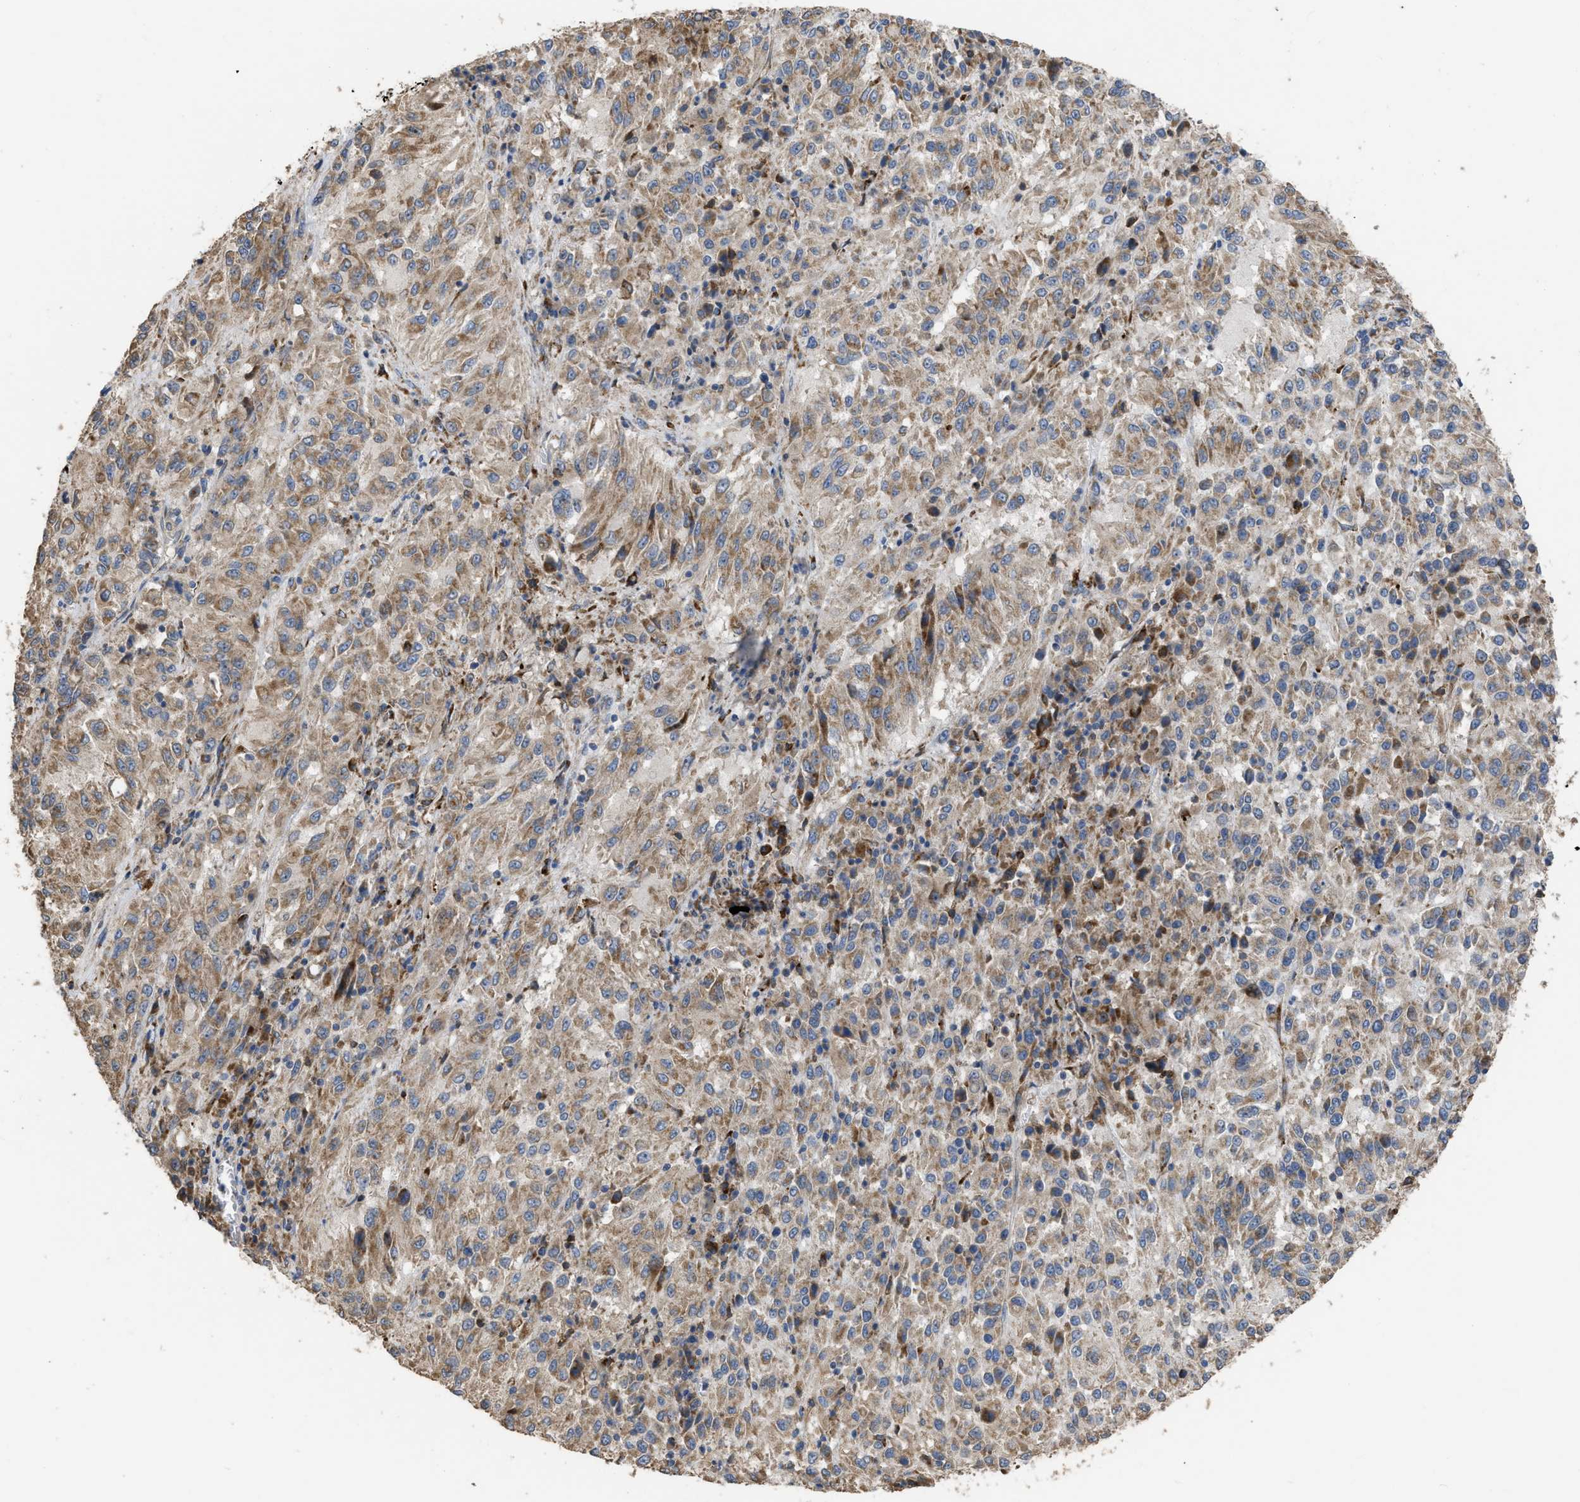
{"staining": {"intensity": "moderate", "quantity": ">75%", "location": "cytoplasmic/membranous"}, "tissue": "melanoma", "cell_type": "Tumor cells", "image_type": "cancer", "snomed": [{"axis": "morphology", "description": "Malignant melanoma, Metastatic site"}, {"axis": "topography", "description": "Lung"}], "caption": "Protein staining of malignant melanoma (metastatic site) tissue displays moderate cytoplasmic/membranous positivity in approximately >75% of tumor cells.", "gene": "AK2", "patient": {"sex": "male", "age": 64}}